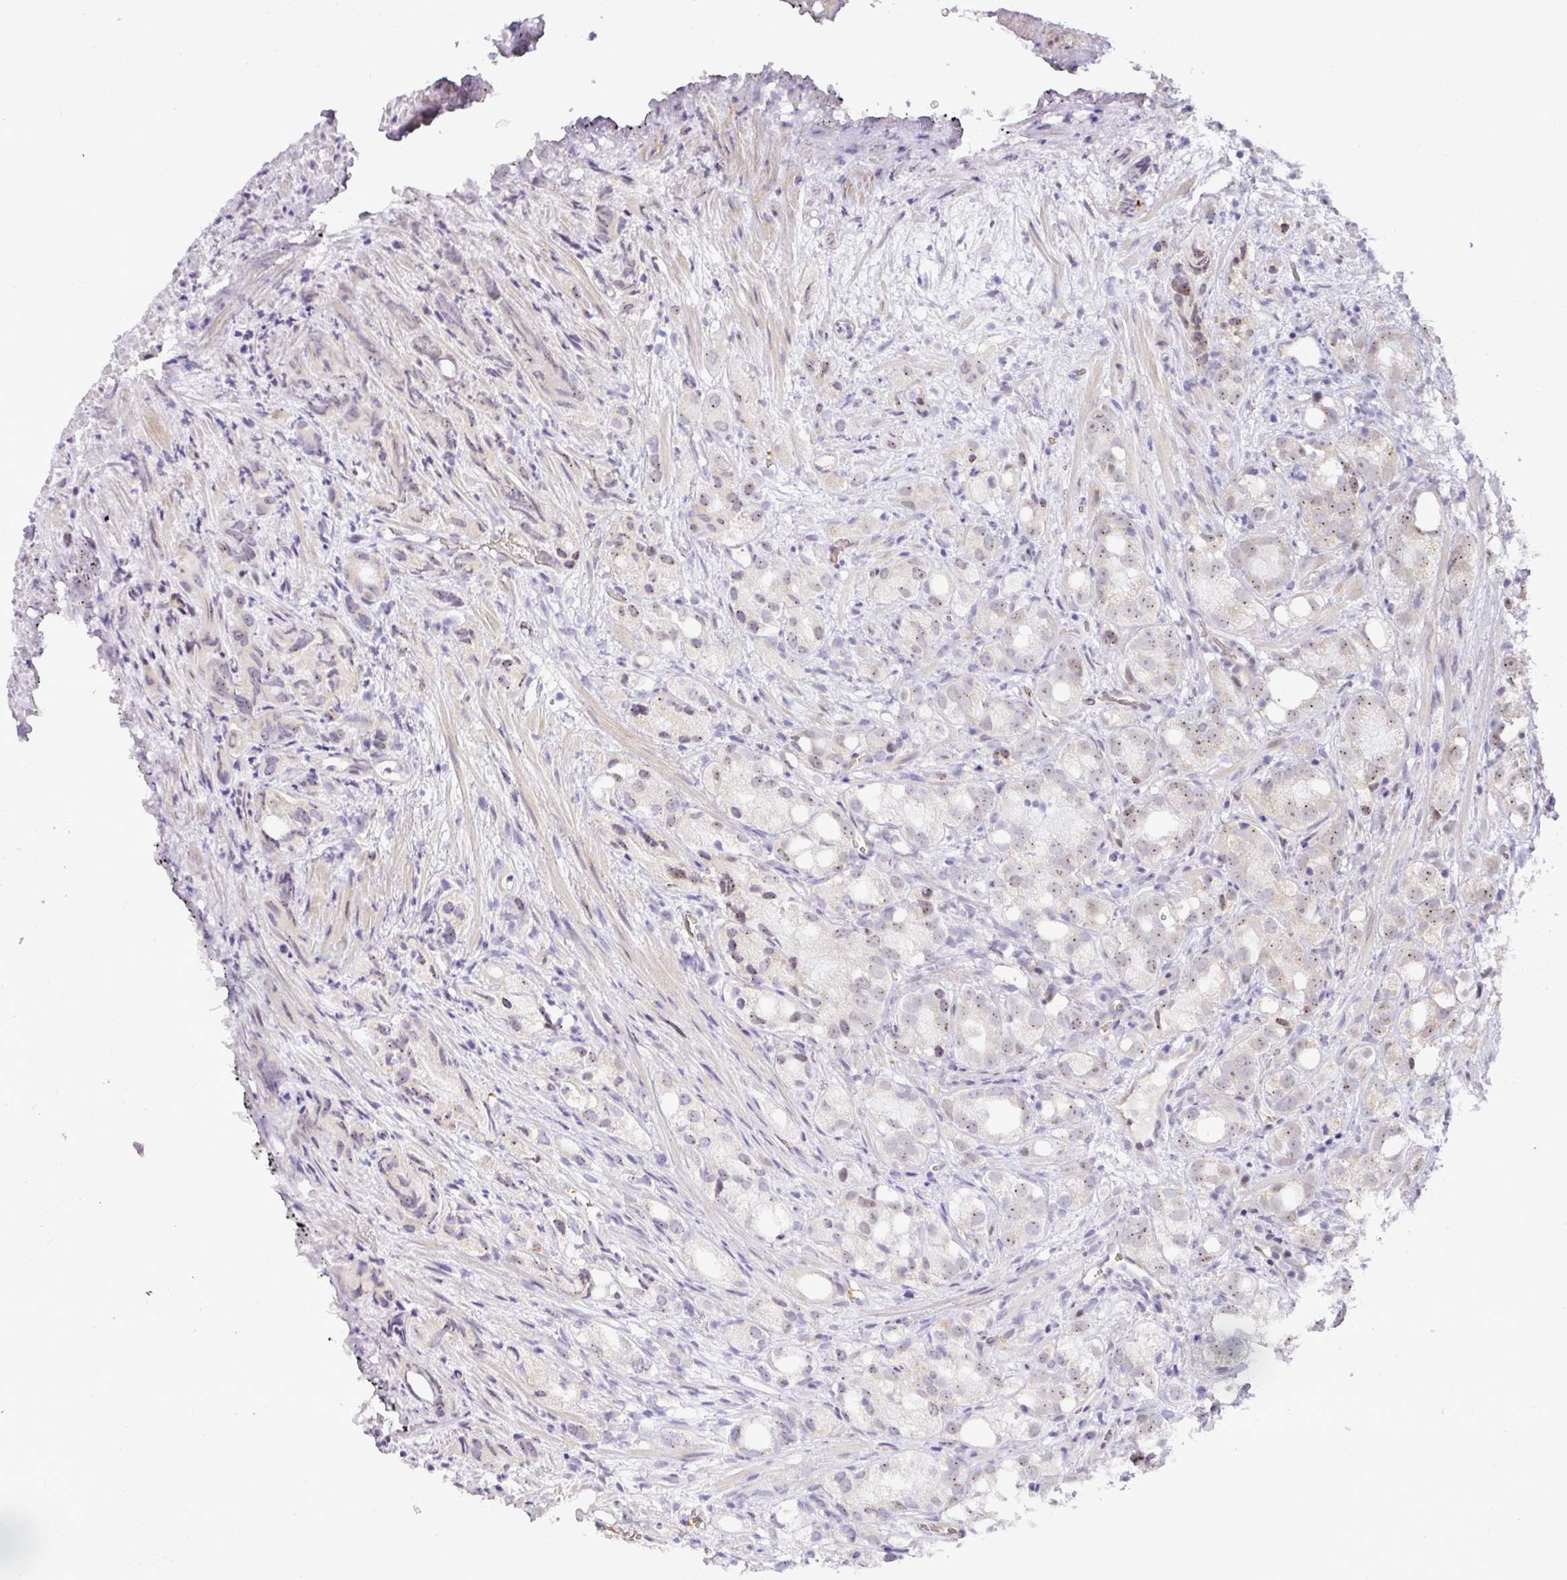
{"staining": {"intensity": "negative", "quantity": "none", "location": "none"}, "tissue": "prostate cancer", "cell_type": "Tumor cells", "image_type": "cancer", "snomed": [{"axis": "morphology", "description": "Adenocarcinoma, High grade"}, {"axis": "topography", "description": "Prostate"}], "caption": "Prostate adenocarcinoma (high-grade) was stained to show a protein in brown. There is no significant expression in tumor cells. Nuclei are stained in blue.", "gene": "PARP2", "patient": {"sex": "male", "age": 82}}